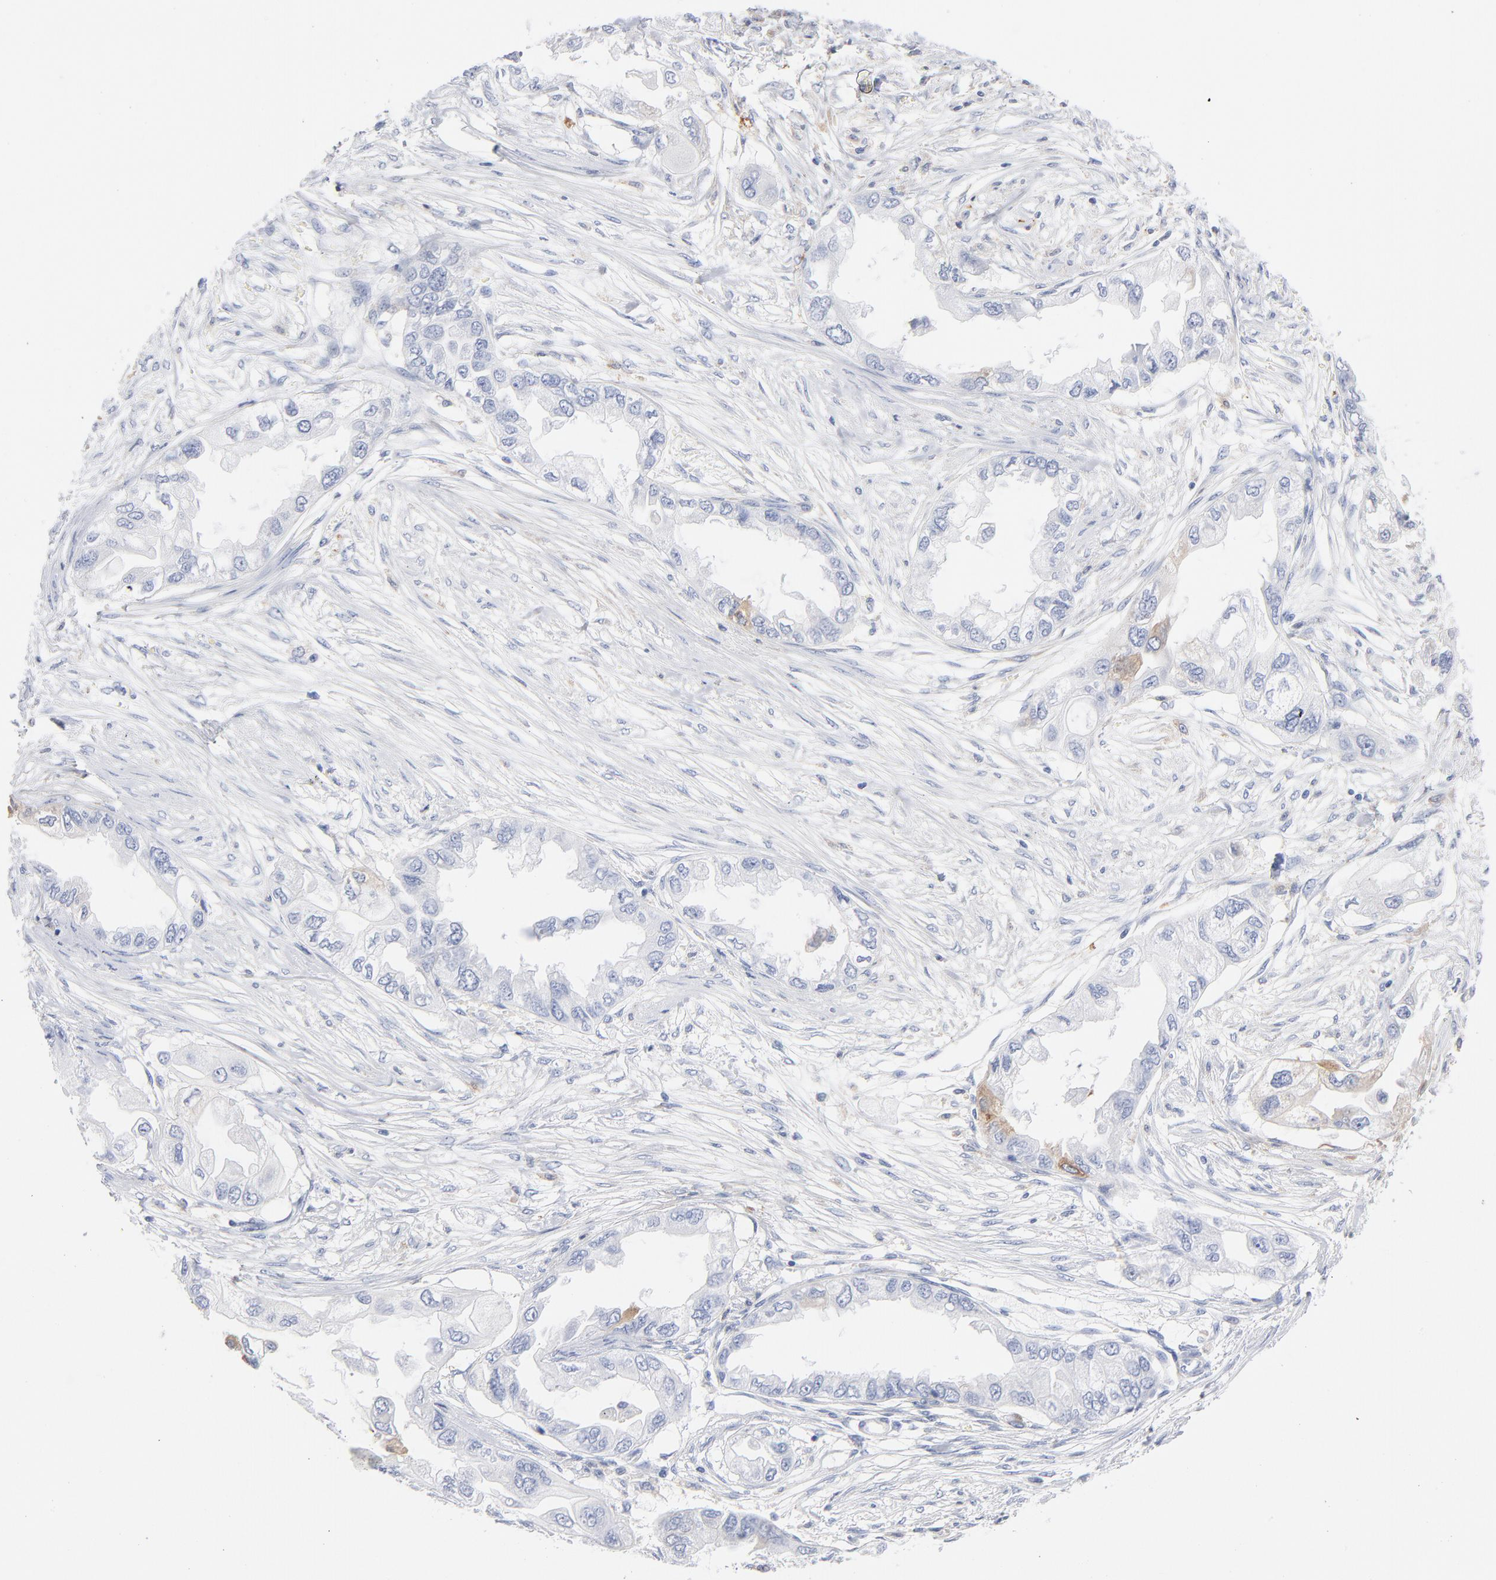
{"staining": {"intensity": "moderate", "quantity": "<25%", "location": "cytoplasmic/membranous"}, "tissue": "endometrial cancer", "cell_type": "Tumor cells", "image_type": "cancer", "snomed": [{"axis": "morphology", "description": "Adenocarcinoma, NOS"}, {"axis": "topography", "description": "Endometrium"}], "caption": "IHC micrograph of human endometrial cancer (adenocarcinoma) stained for a protein (brown), which demonstrates low levels of moderate cytoplasmic/membranous positivity in approximately <25% of tumor cells.", "gene": "IFIT2", "patient": {"sex": "female", "age": 67}}